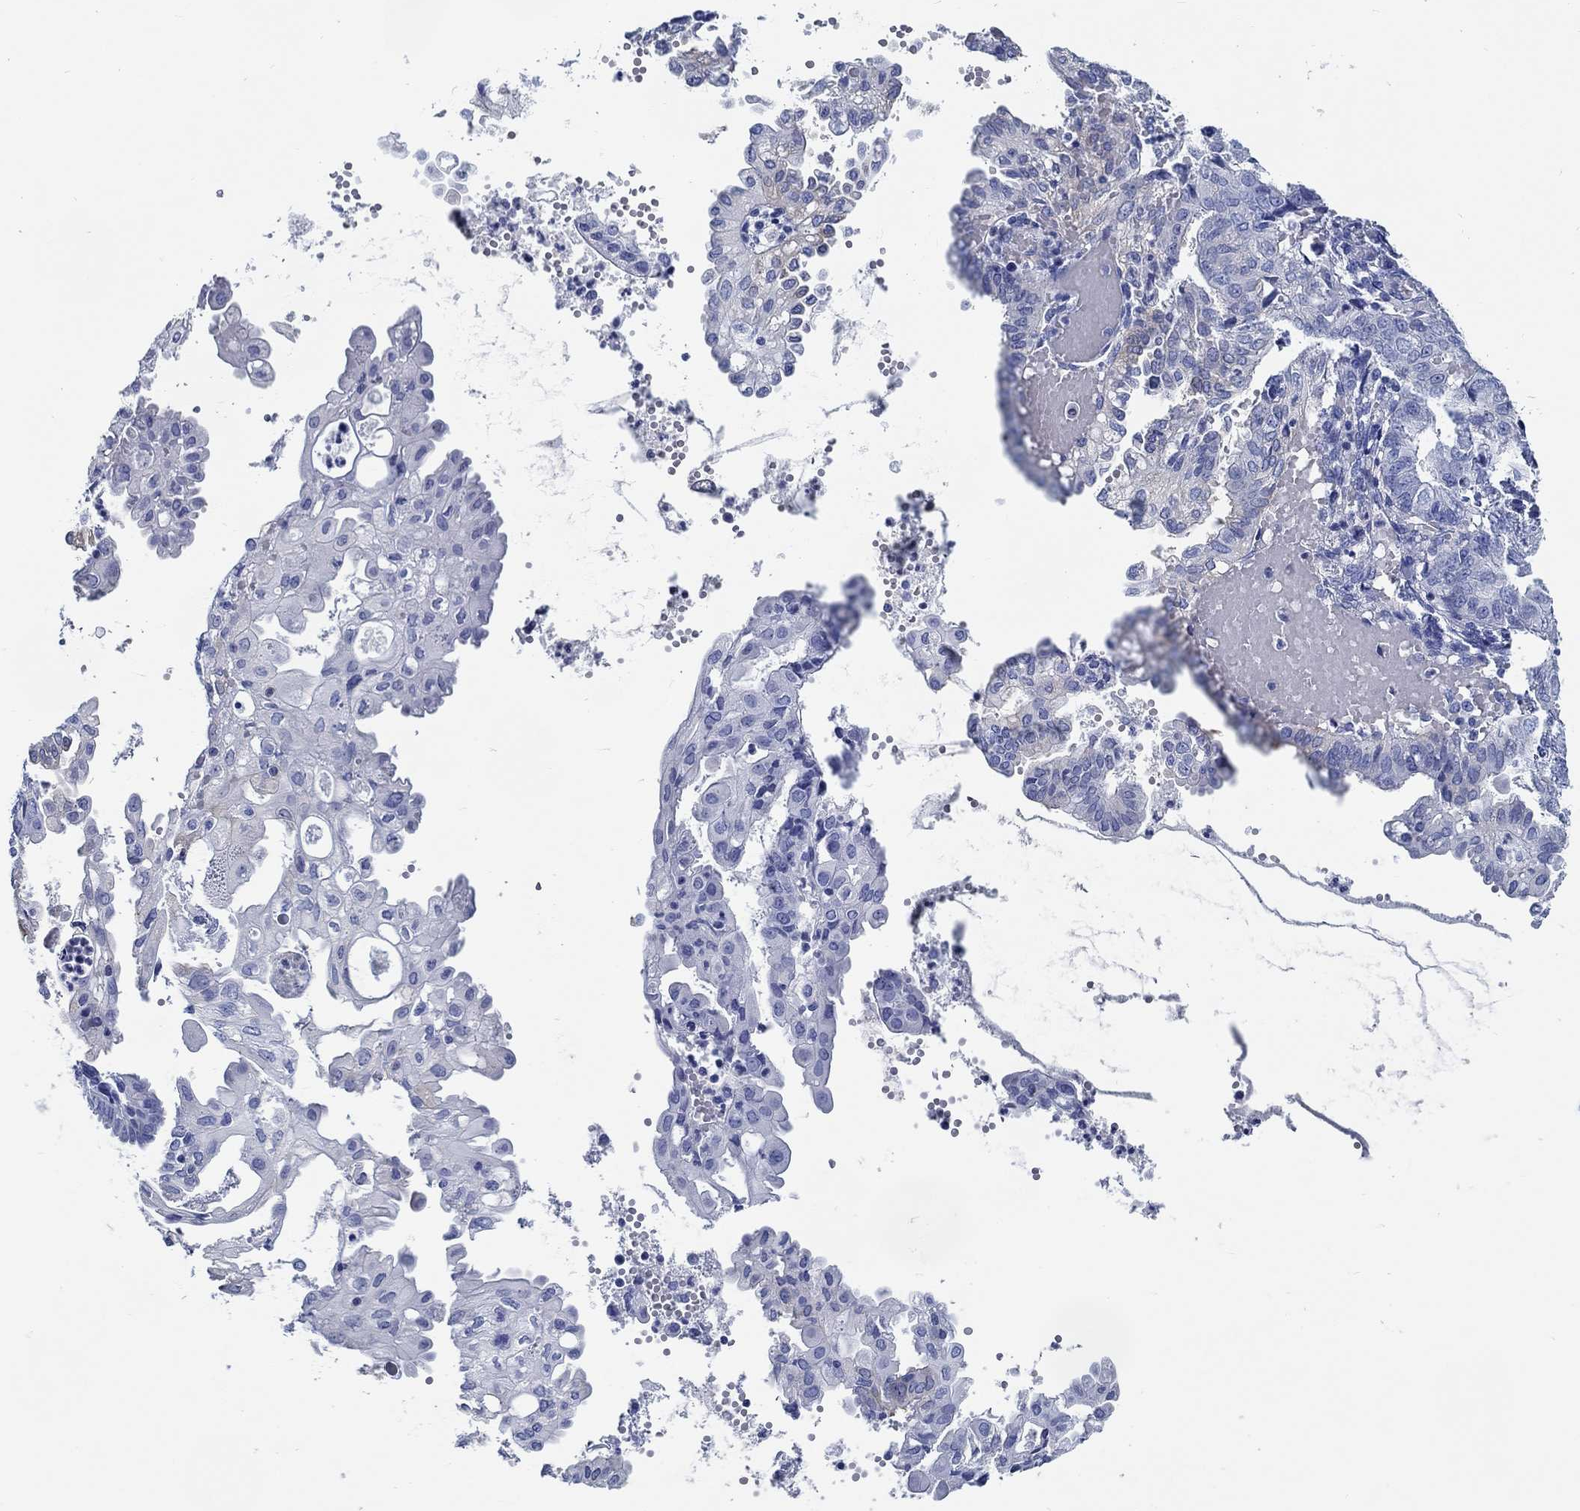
{"staining": {"intensity": "negative", "quantity": "none", "location": "none"}, "tissue": "endometrial cancer", "cell_type": "Tumor cells", "image_type": "cancer", "snomed": [{"axis": "morphology", "description": "Adenocarcinoma, NOS"}, {"axis": "topography", "description": "Endometrium"}], "caption": "An image of endometrial adenocarcinoma stained for a protein displays no brown staining in tumor cells.", "gene": "FBXO2", "patient": {"sex": "female", "age": 68}}